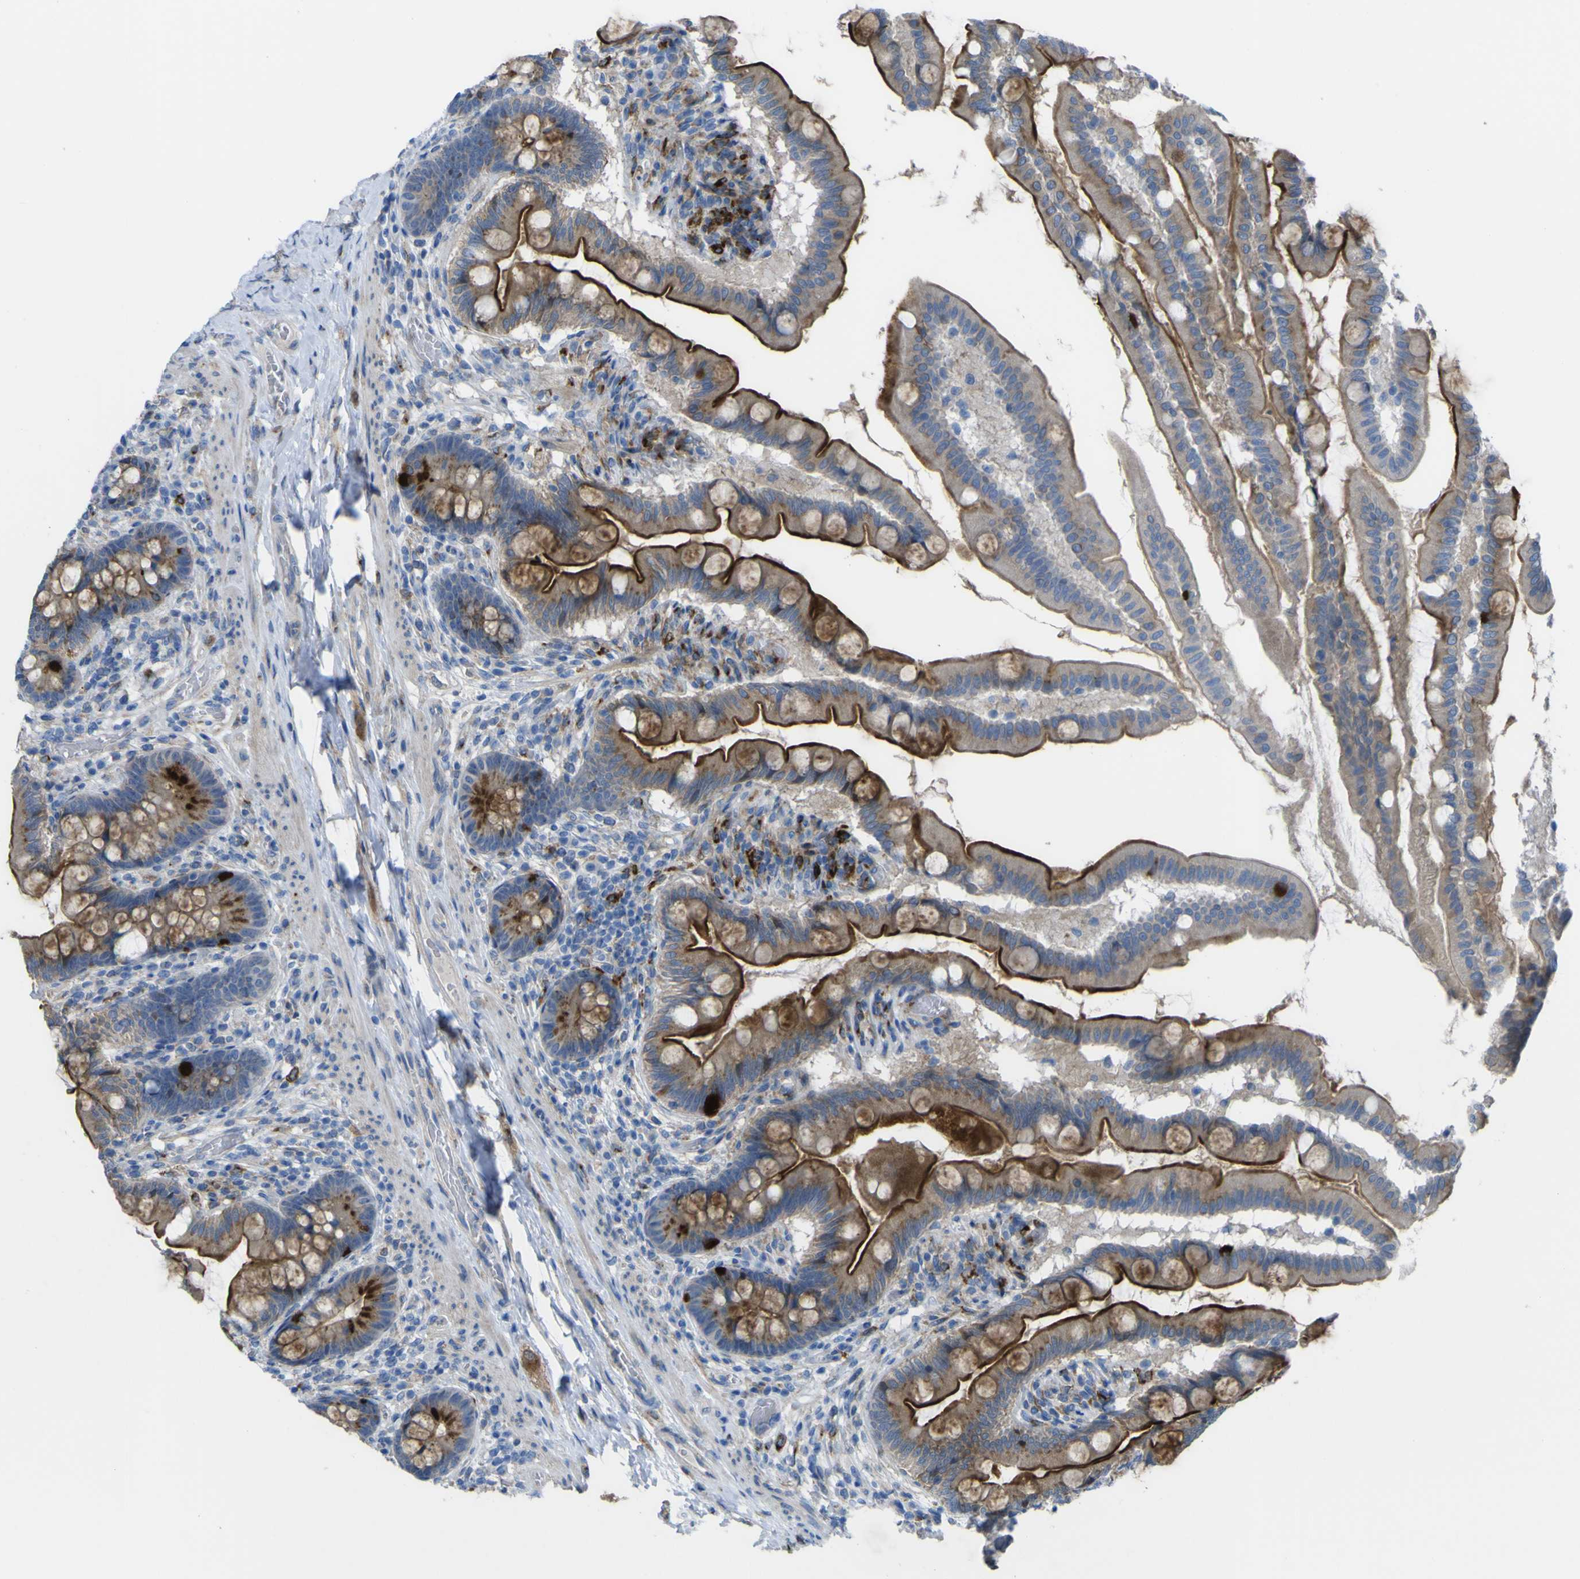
{"staining": {"intensity": "strong", "quantity": ">75%", "location": "cytoplasmic/membranous"}, "tissue": "small intestine", "cell_type": "Glandular cells", "image_type": "normal", "snomed": [{"axis": "morphology", "description": "Normal tissue, NOS"}, {"axis": "topography", "description": "Small intestine"}], "caption": "A brown stain highlights strong cytoplasmic/membranous expression of a protein in glandular cells of normal small intestine.", "gene": "CST3", "patient": {"sex": "female", "age": 56}}